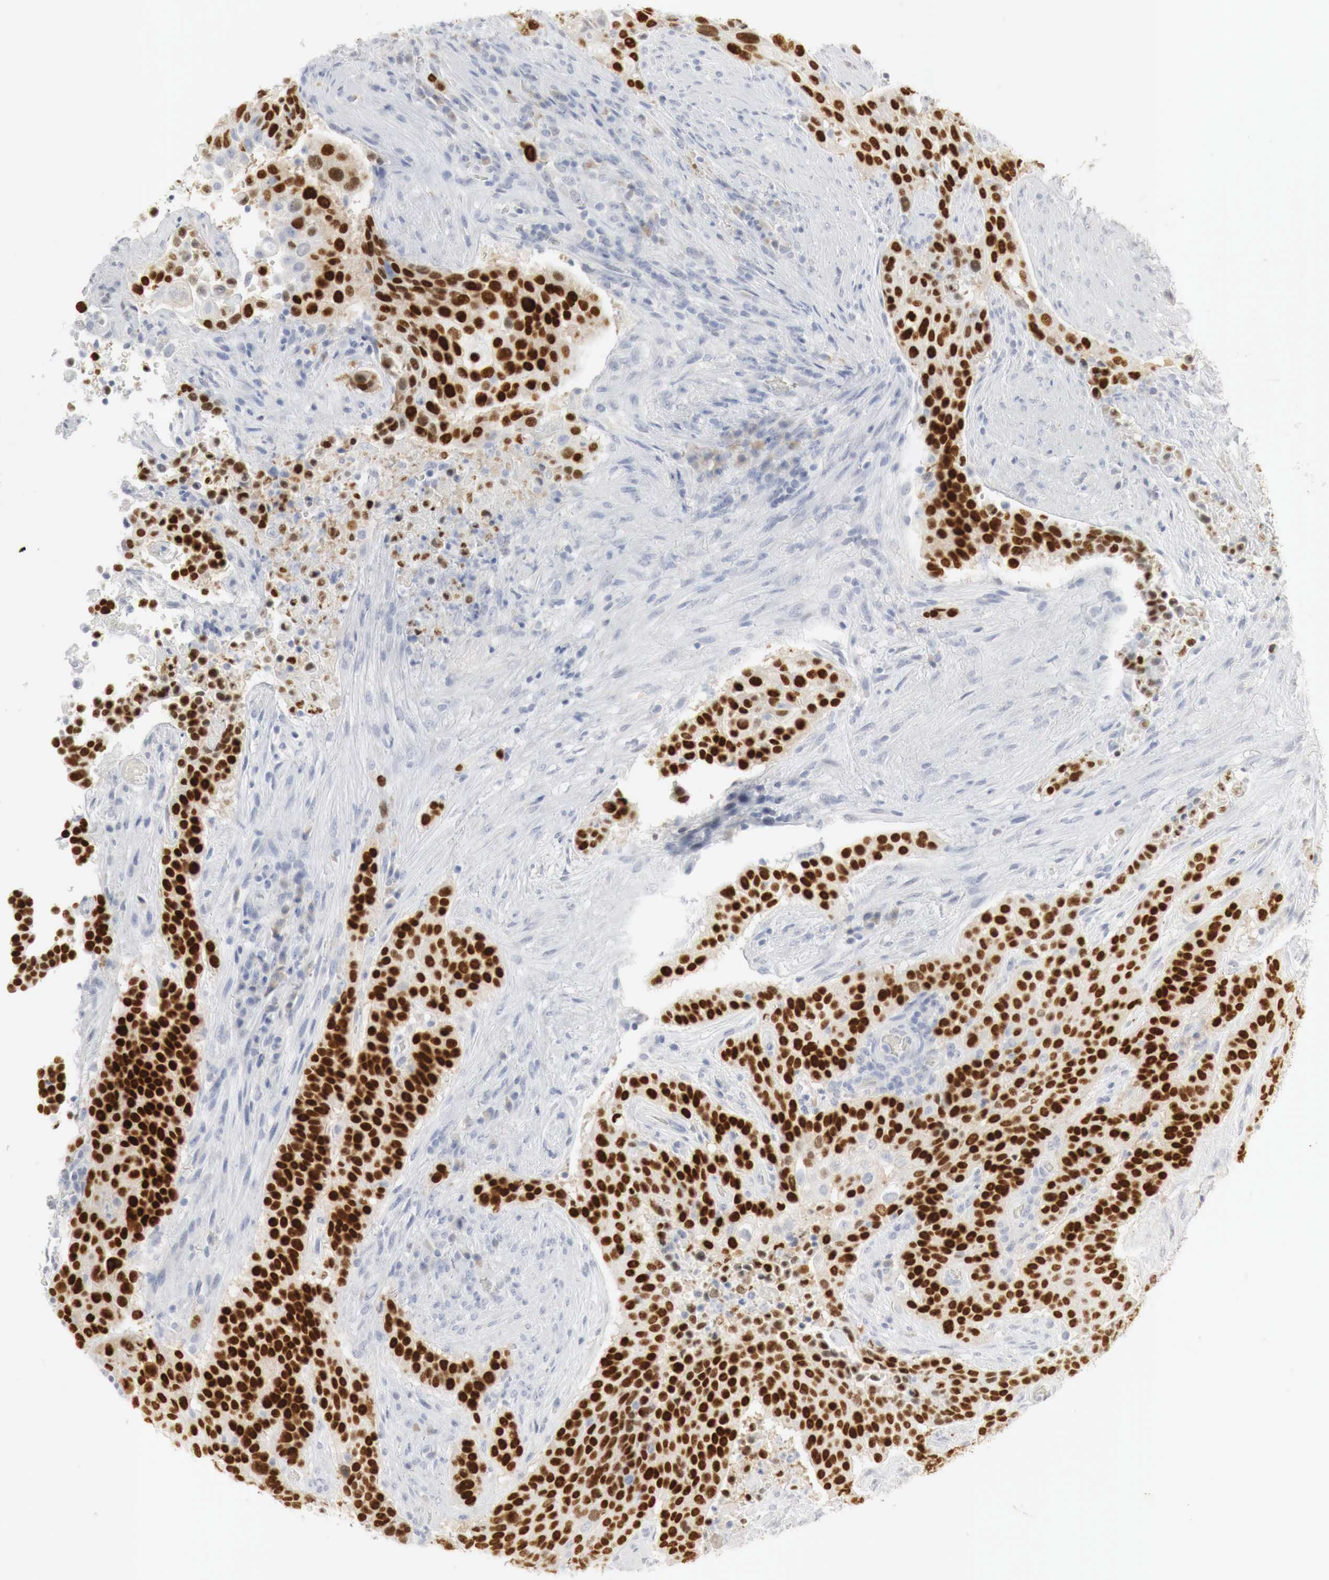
{"staining": {"intensity": "strong", "quantity": ">75%", "location": "nuclear"}, "tissue": "urothelial cancer", "cell_type": "Tumor cells", "image_type": "cancer", "snomed": [{"axis": "morphology", "description": "Urothelial carcinoma, High grade"}, {"axis": "topography", "description": "Urinary bladder"}], "caption": "About >75% of tumor cells in urothelial carcinoma (high-grade) display strong nuclear protein positivity as visualized by brown immunohistochemical staining.", "gene": "TP63", "patient": {"sex": "male", "age": 74}}